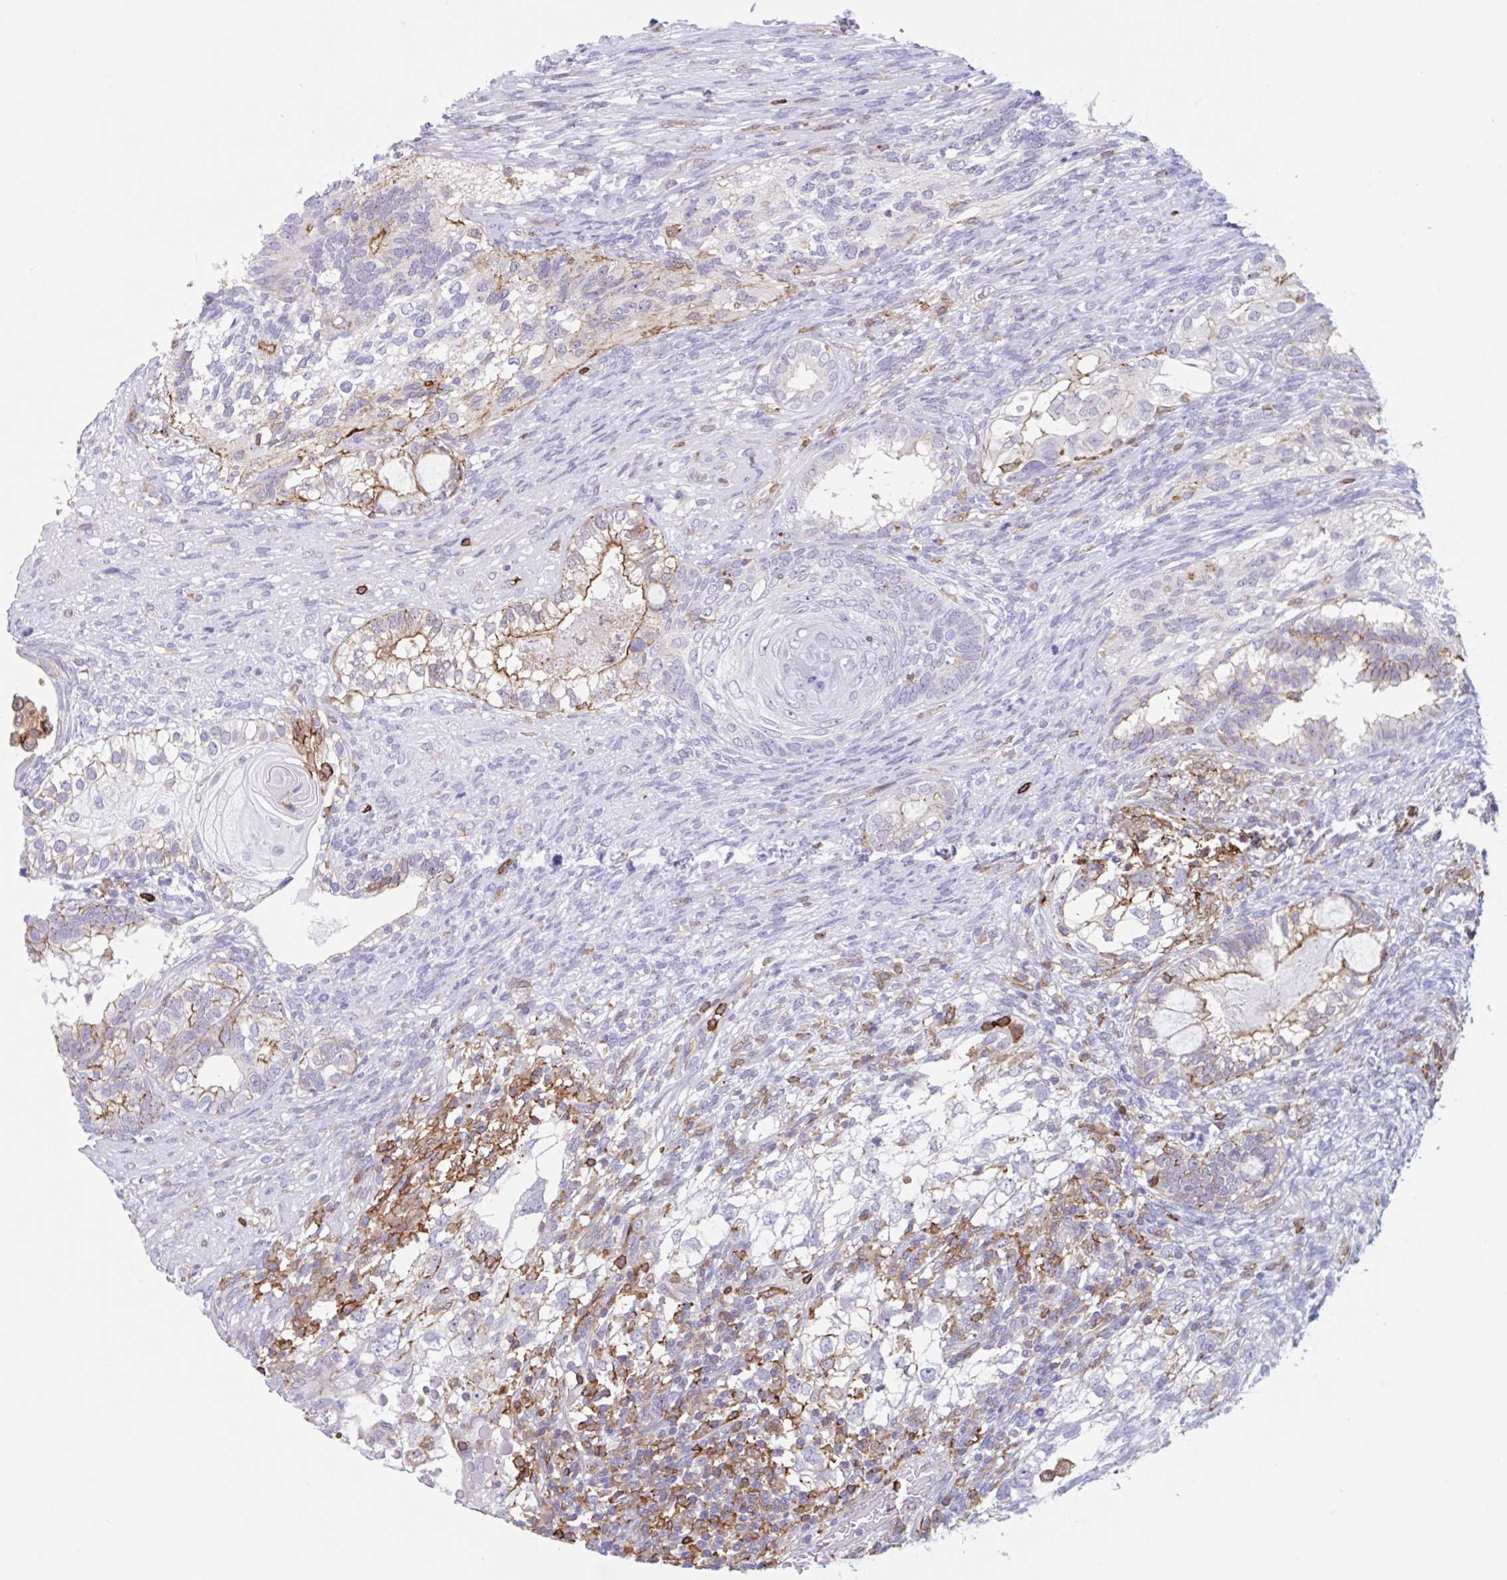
{"staining": {"intensity": "moderate", "quantity": "25%-75%", "location": "cytoplasmic/membranous"}, "tissue": "testis cancer", "cell_type": "Tumor cells", "image_type": "cancer", "snomed": [{"axis": "morphology", "description": "Seminoma, NOS"}, {"axis": "morphology", "description": "Carcinoma, Embryonal, NOS"}, {"axis": "topography", "description": "Testis"}], "caption": "A brown stain labels moderate cytoplasmic/membranous staining of a protein in testis embryonal carcinoma tumor cells.", "gene": "EFHD1", "patient": {"sex": "male", "age": 41}}